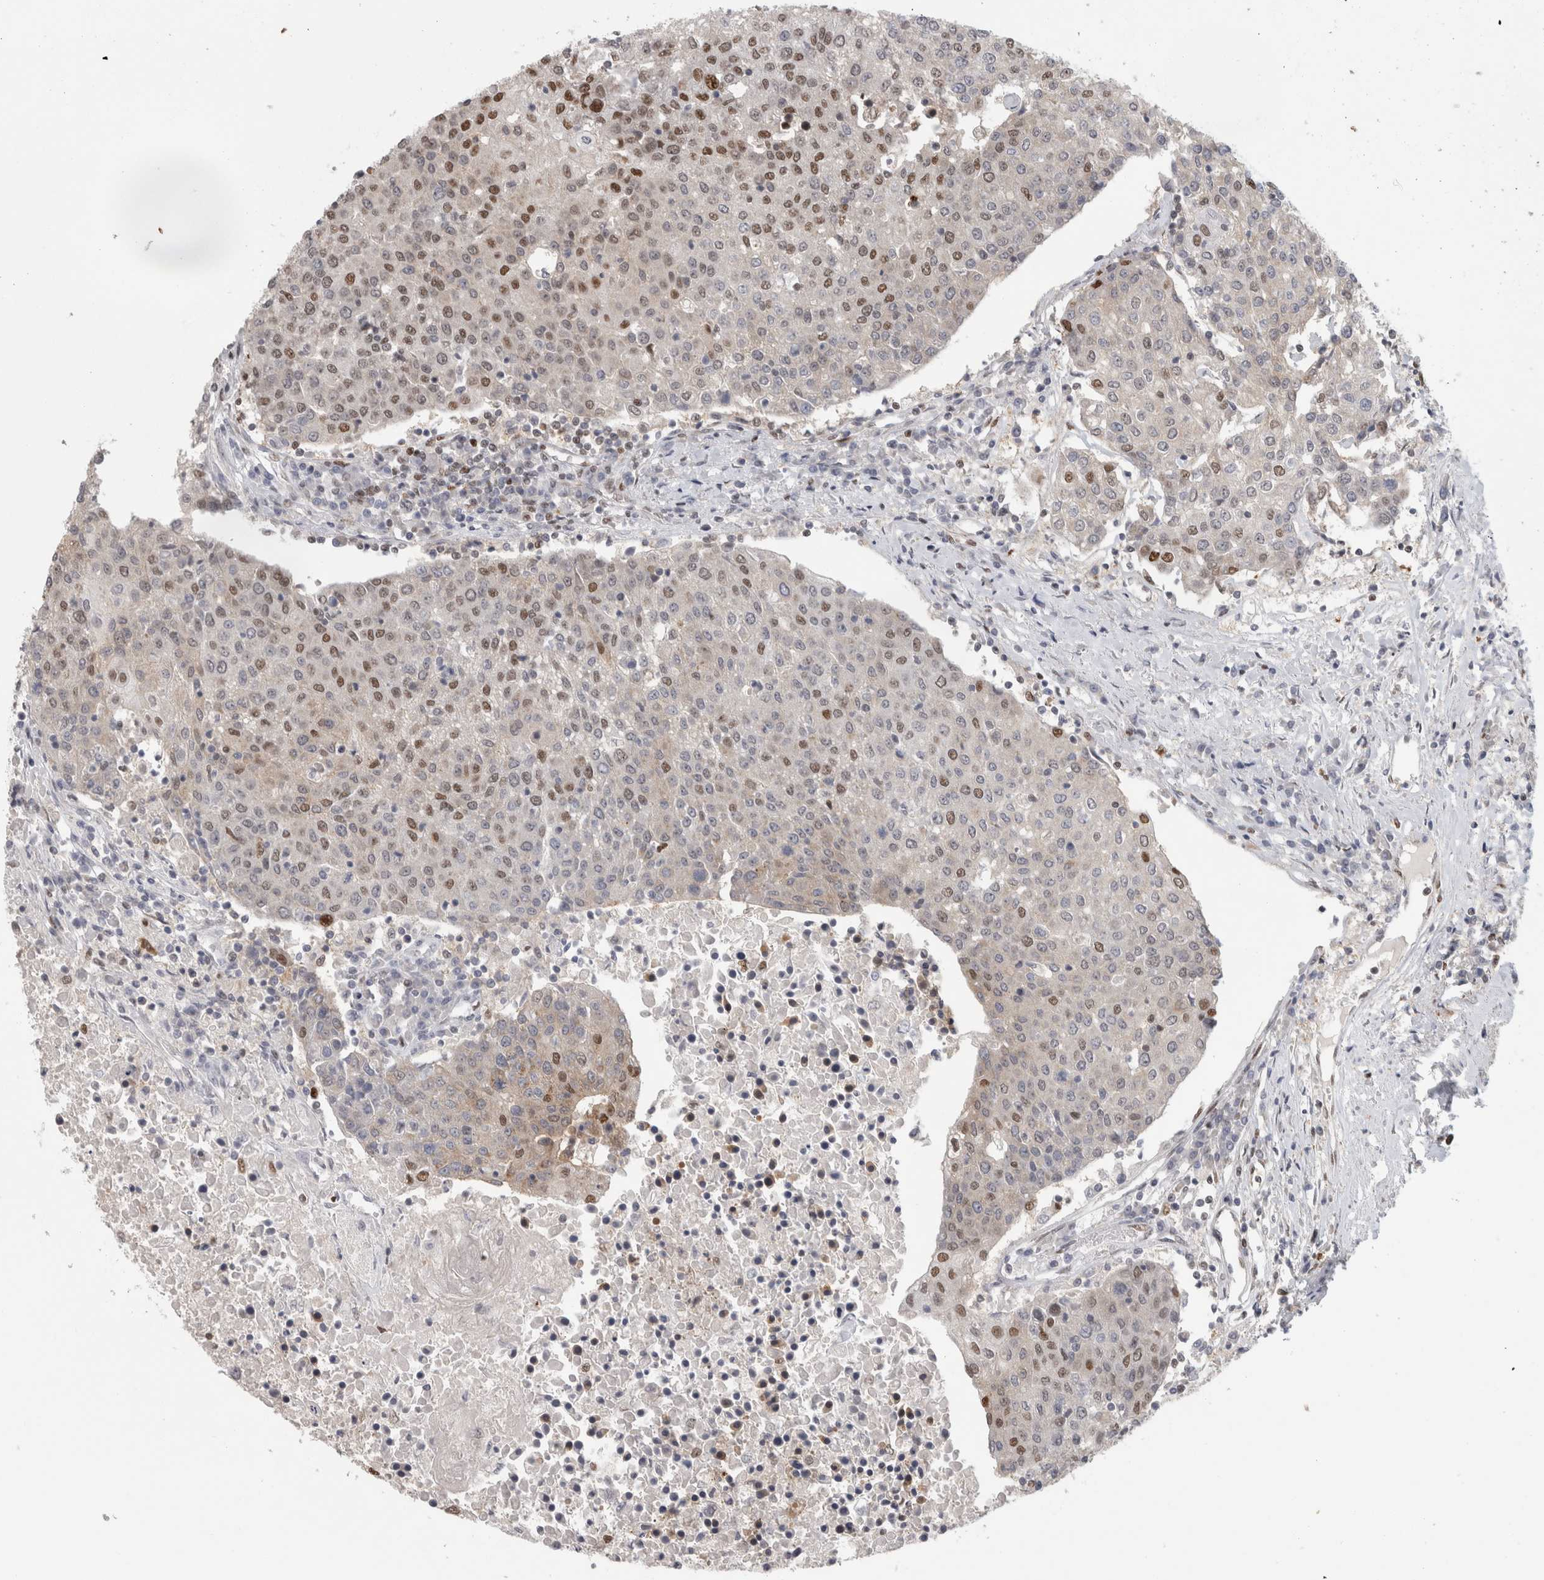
{"staining": {"intensity": "moderate", "quantity": "<25%", "location": "nuclear"}, "tissue": "urothelial cancer", "cell_type": "Tumor cells", "image_type": "cancer", "snomed": [{"axis": "morphology", "description": "Urothelial carcinoma, High grade"}, {"axis": "topography", "description": "Urinary bladder"}], "caption": "IHC micrograph of neoplastic tissue: high-grade urothelial carcinoma stained using immunohistochemistry (IHC) exhibits low levels of moderate protein expression localized specifically in the nuclear of tumor cells, appearing as a nuclear brown color.", "gene": "SRARP", "patient": {"sex": "female", "age": 85}}